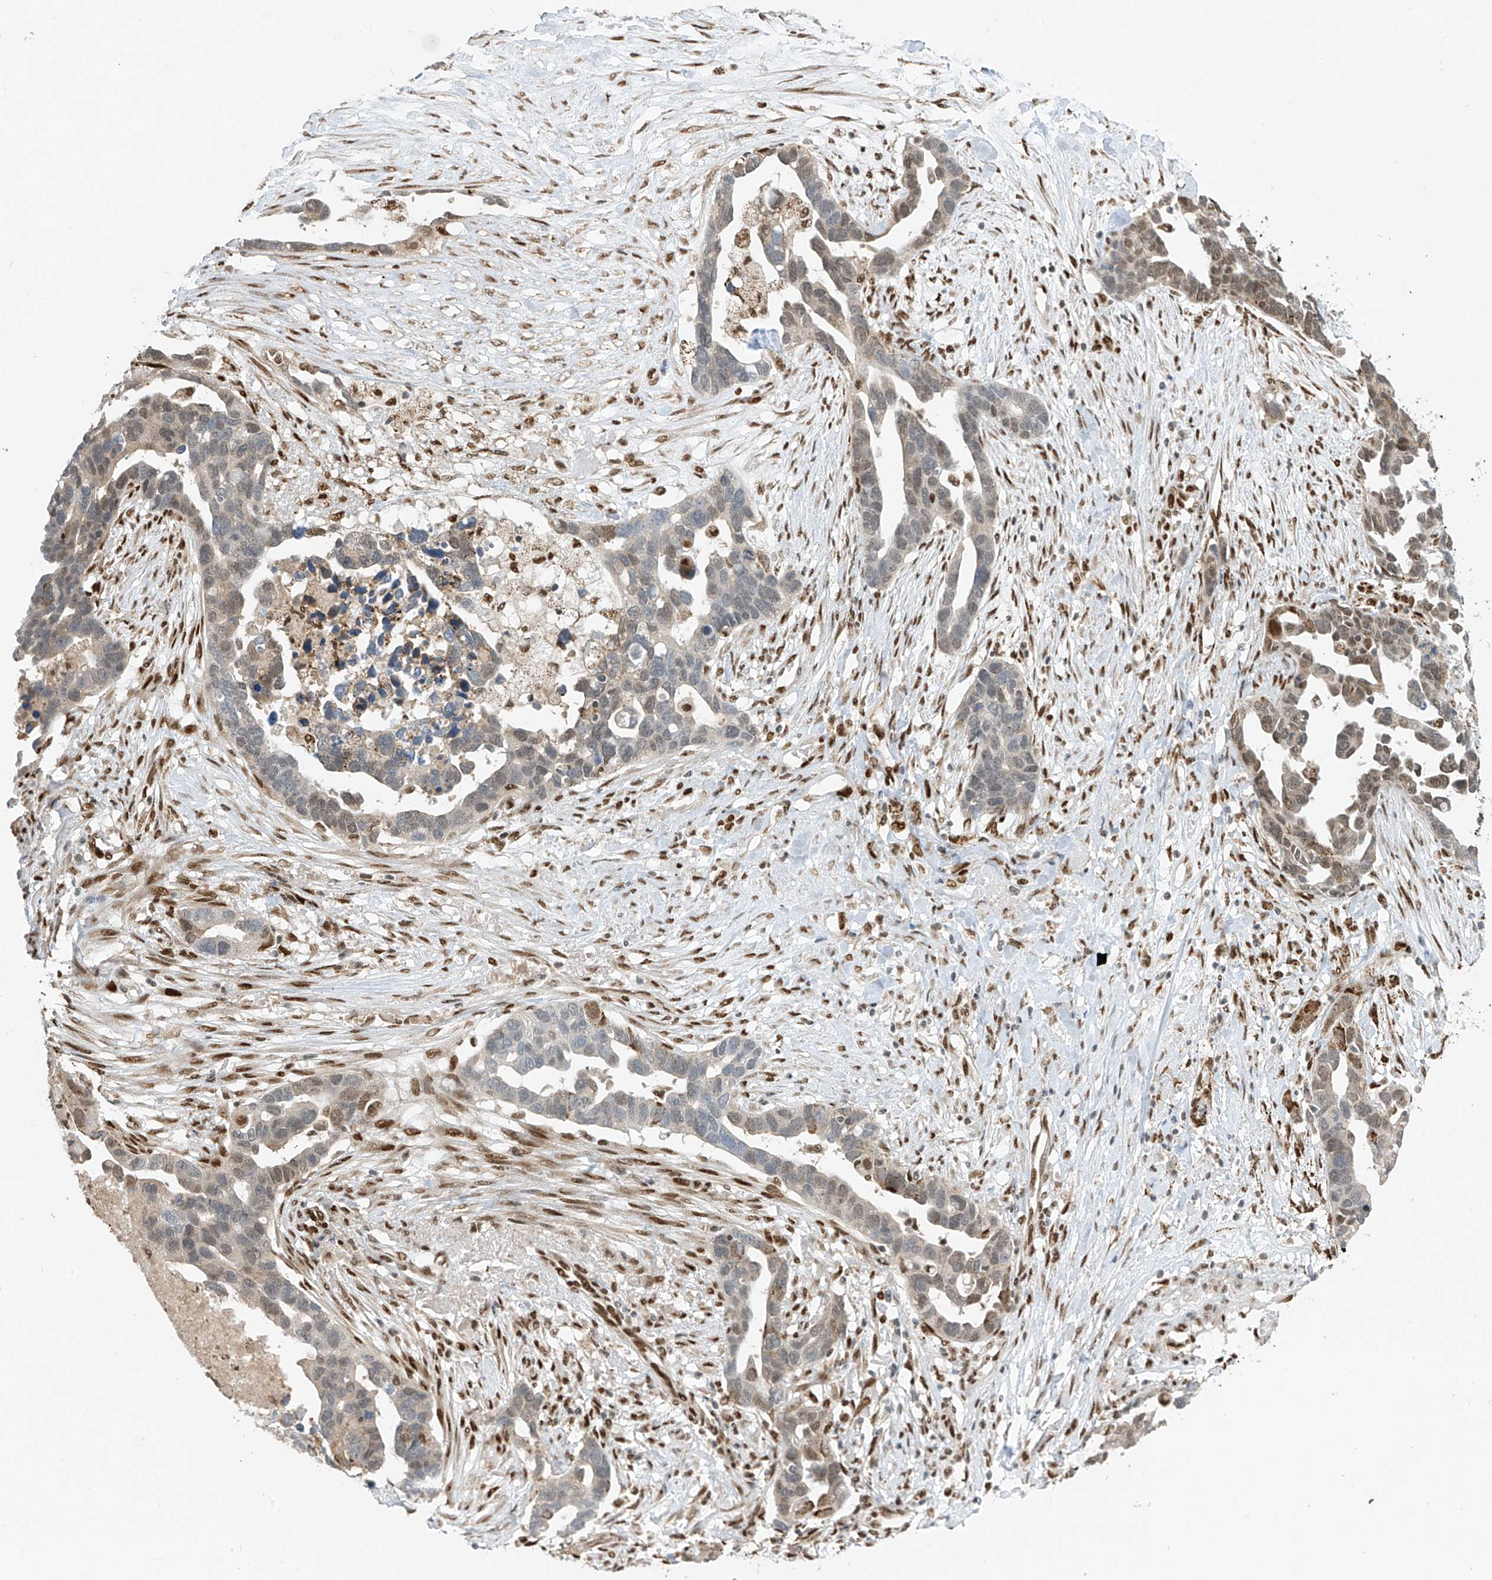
{"staining": {"intensity": "moderate", "quantity": "25%-75%", "location": "nuclear"}, "tissue": "ovarian cancer", "cell_type": "Tumor cells", "image_type": "cancer", "snomed": [{"axis": "morphology", "description": "Cystadenocarcinoma, serous, NOS"}, {"axis": "topography", "description": "Ovary"}], "caption": "High-power microscopy captured an immunohistochemistry (IHC) histopathology image of ovarian cancer, revealing moderate nuclear positivity in approximately 25%-75% of tumor cells. The staining was performed using DAB (3,3'-diaminobenzidine), with brown indicating positive protein expression. Nuclei are stained blue with hematoxylin.", "gene": "PM20D2", "patient": {"sex": "female", "age": 54}}